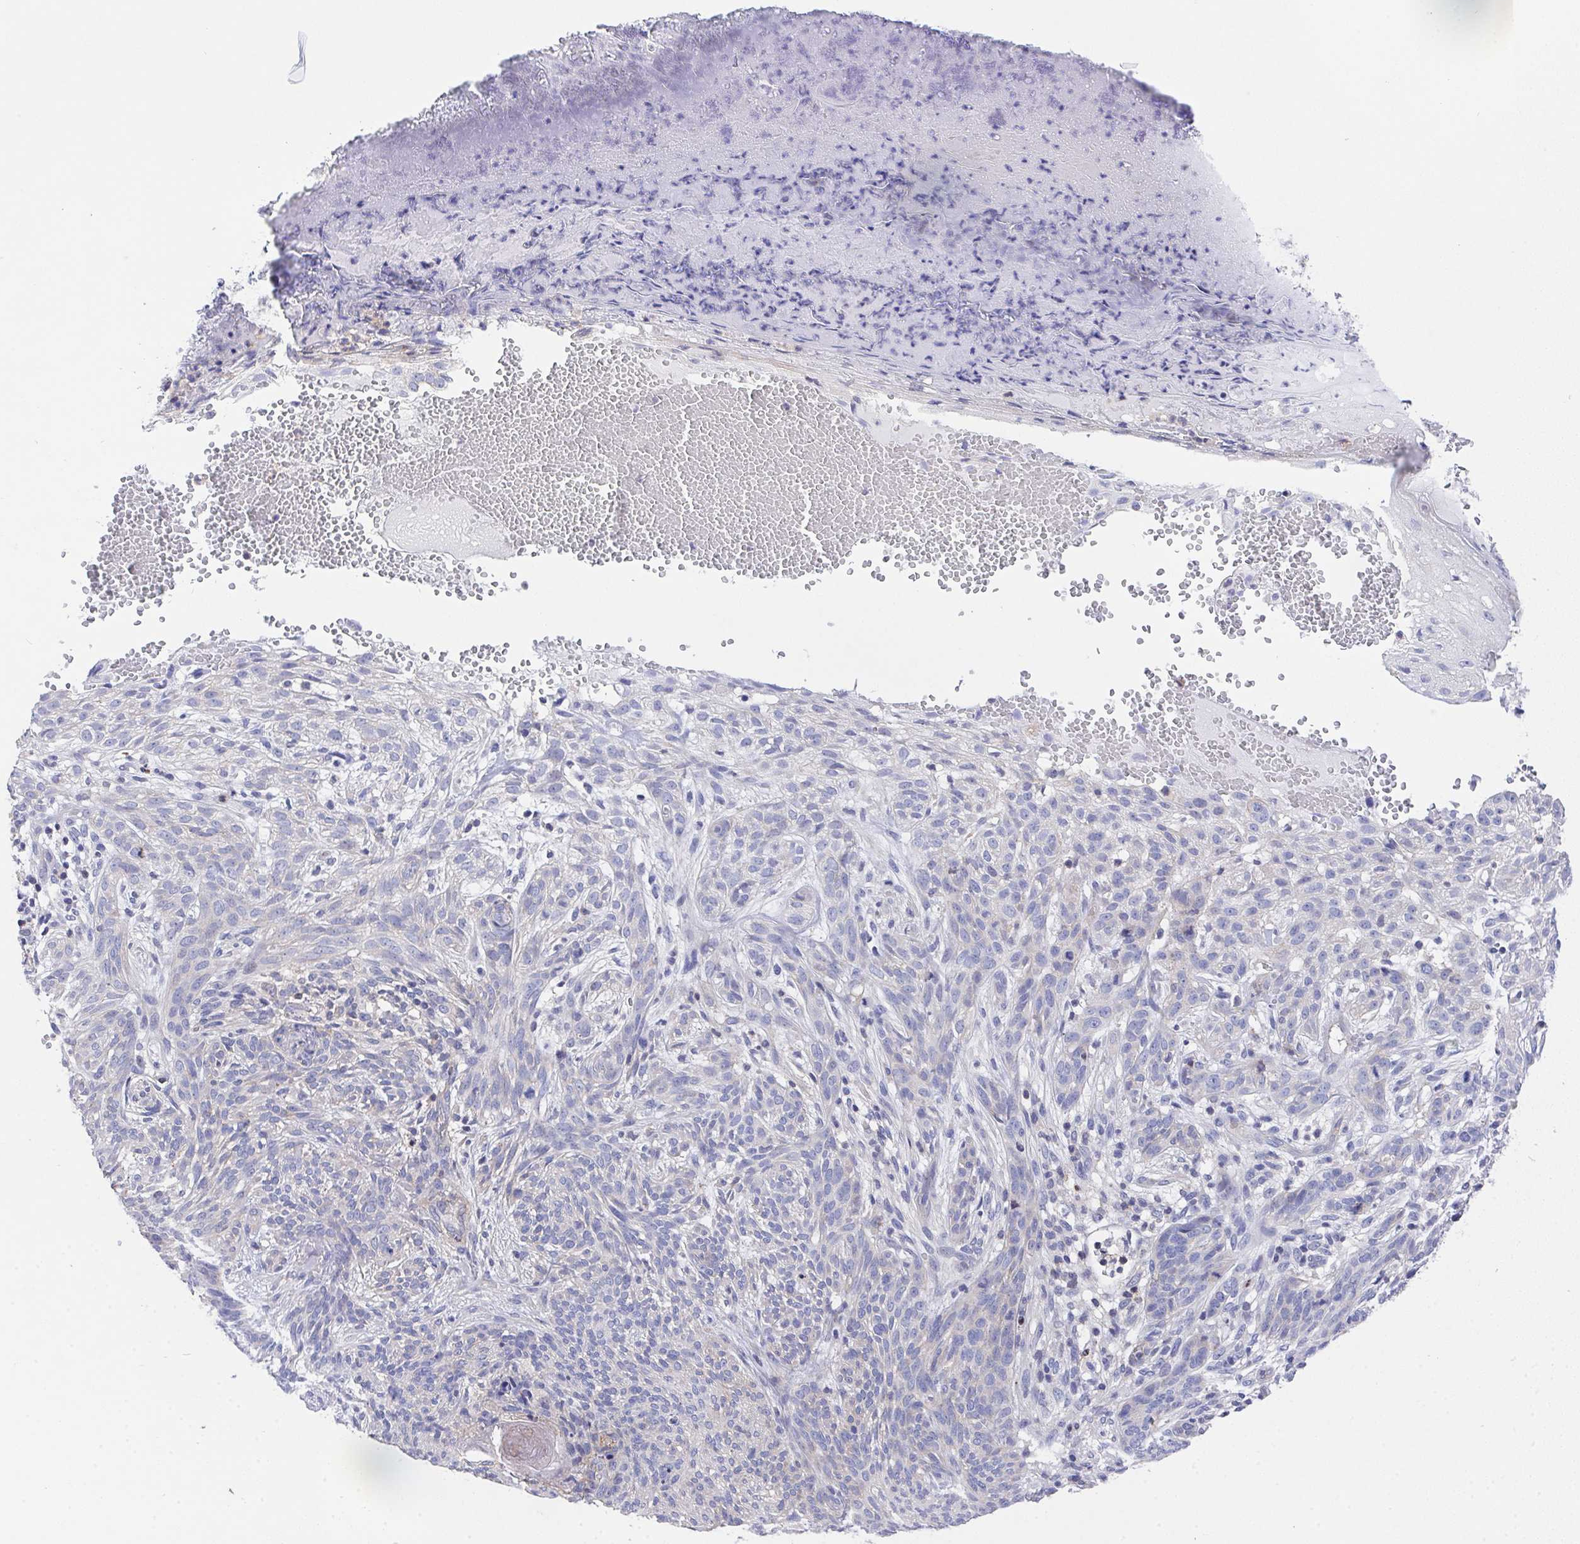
{"staining": {"intensity": "negative", "quantity": "none", "location": "none"}, "tissue": "skin cancer", "cell_type": "Tumor cells", "image_type": "cancer", "snomed": [{"axis": "morphology", "description": "Basal cell carcinoma"}, {"axis": "topography", "description": "Skin"}], "caption": "IHC photomicrograph of neoplastic tissue: human skin cancer stained with DAB demonstrates no significant protein staining in tumor cells.", "gene": "PRG3", "patient": {"sex": "male", "age": 84}}